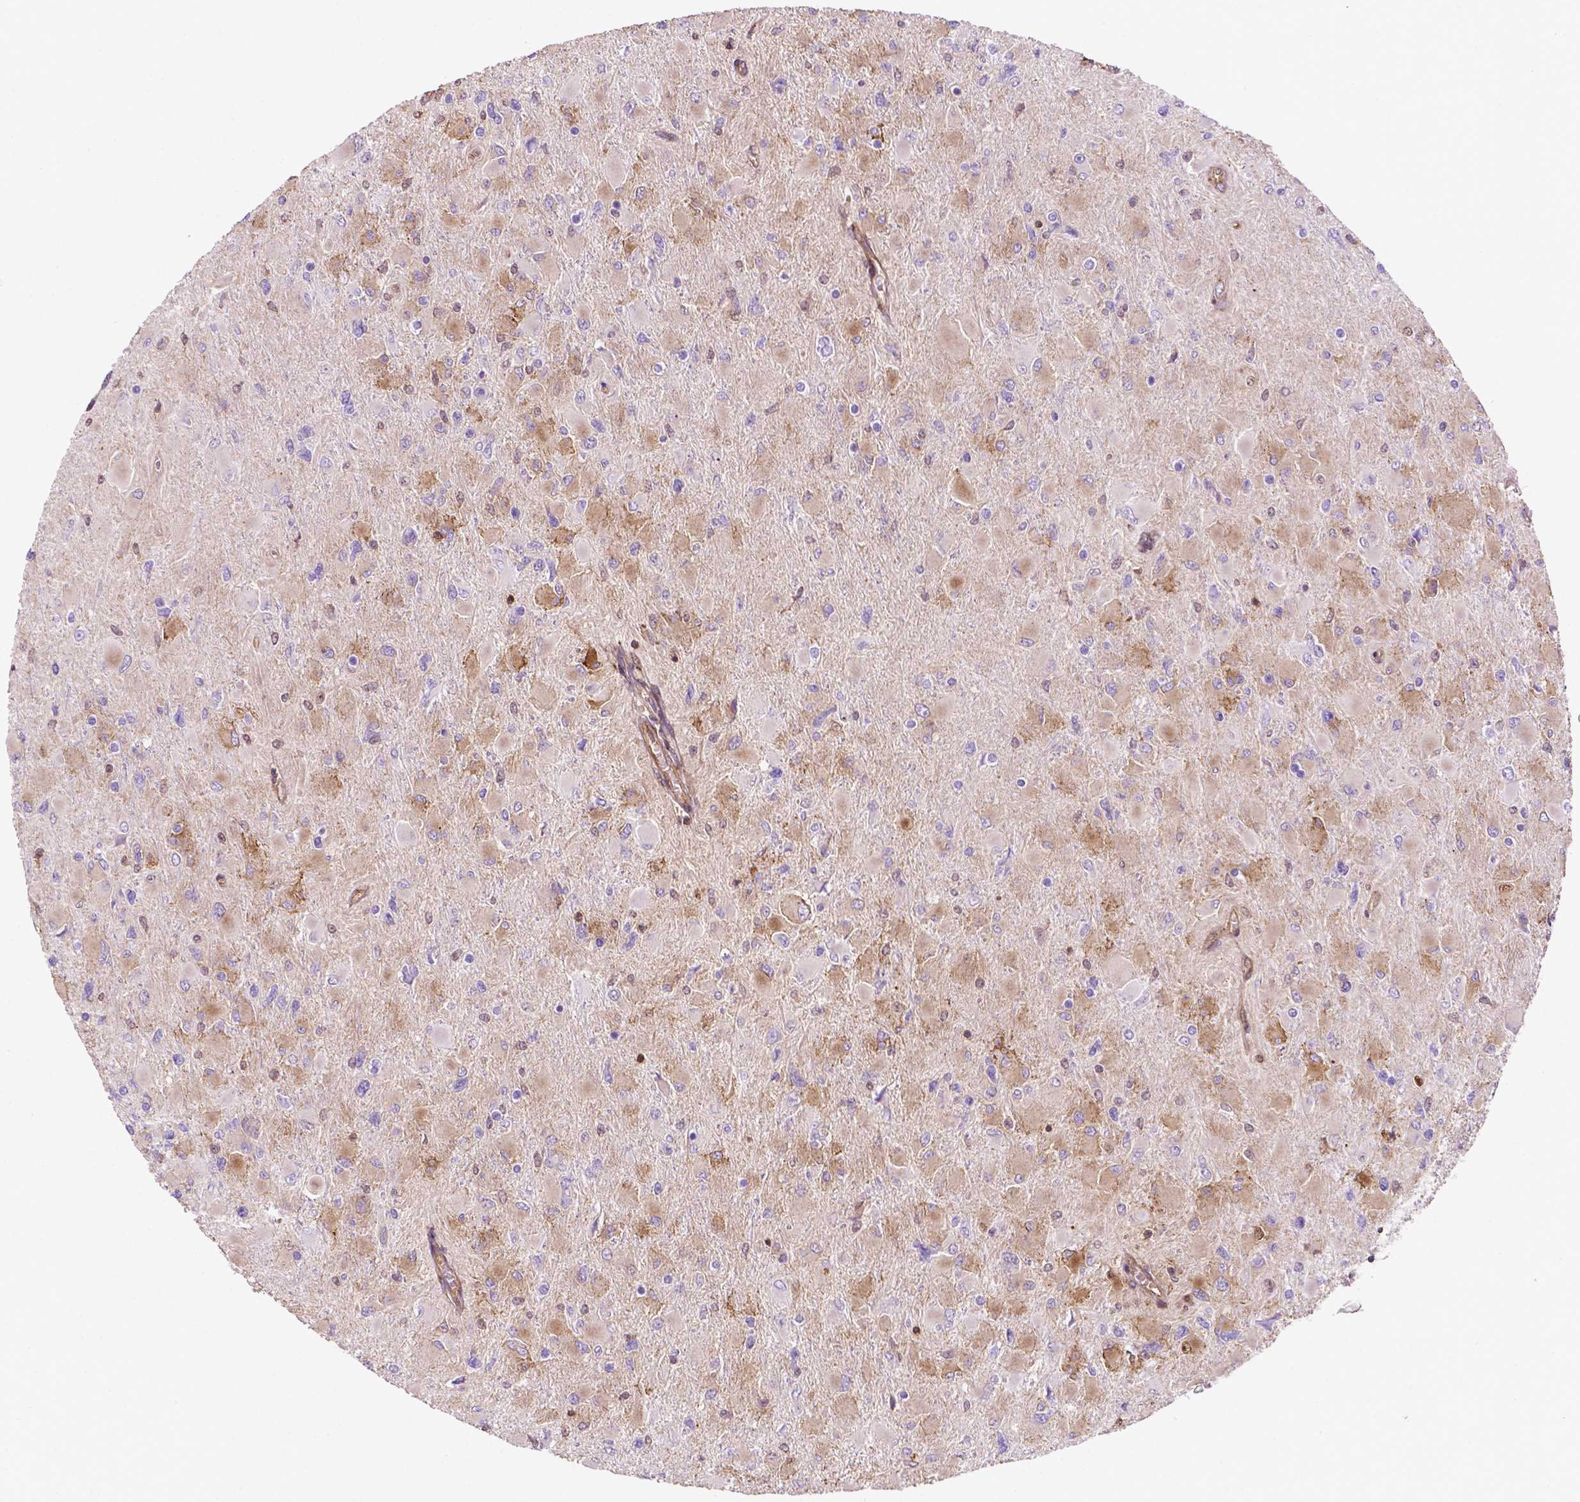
{"staining": {"intensity": "negative", "quantity": "none", "location": "none"}, "tissue": "glioma", "cell_type": "Tumor cells", "image_type": "cancer", "snomed": [{"axis": "morphology", "description": "Glioma, malignant, High grade"}, {"axis": "topography", "description": "Cerebral cortex"}], "caption": "An immunohistochemistry histopathology image of malignant high-grade glioma is shown. There is no staining in tumor cells of malignant high-grade glioma.", "gene": "DCN", "patient": {"sex": "female", "age": 36}}